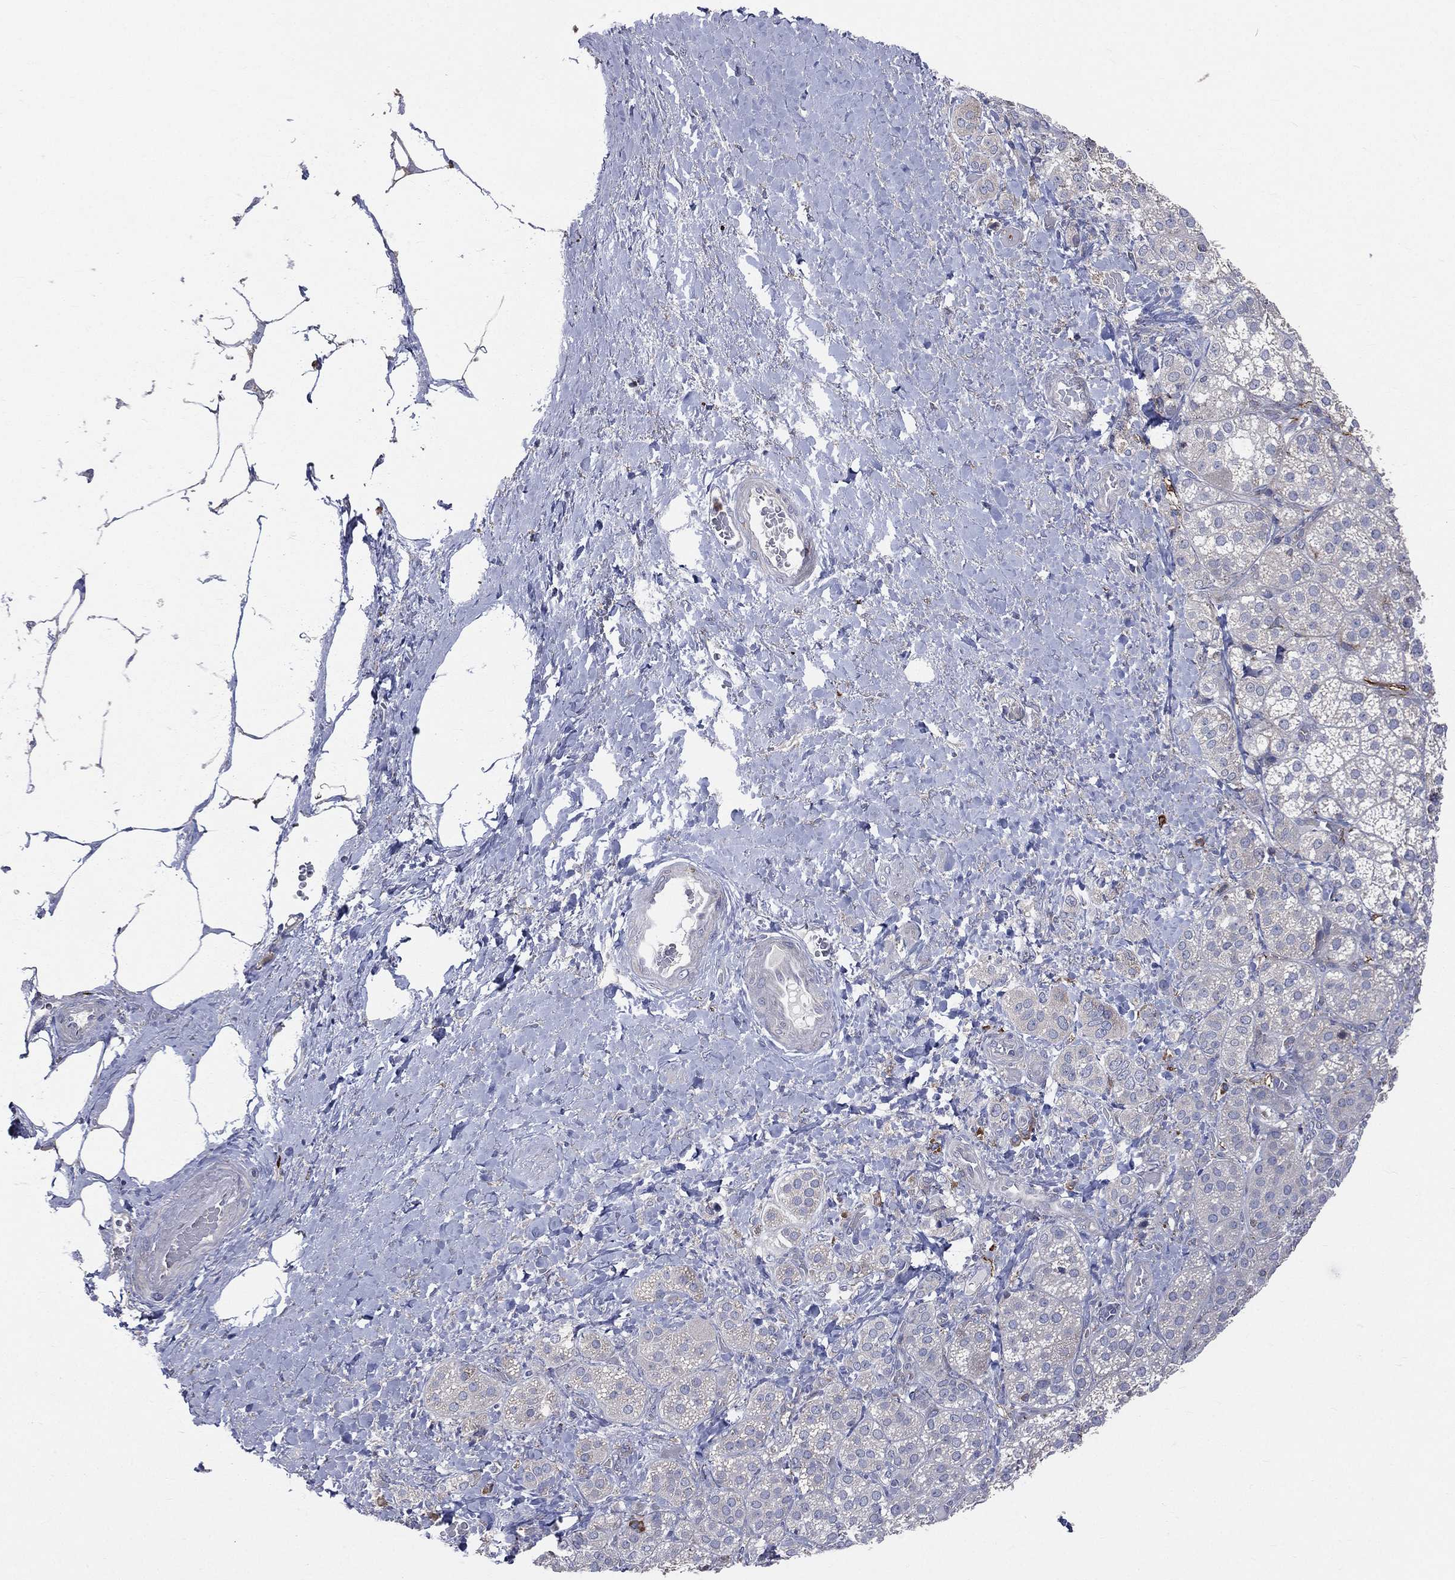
{"staining": {"intensity": "negative", "quantity": "none", "location": "none"}, "tissue": "adrenal gland", "cell_type": "Glandular cells", "image_type": "normal", "snomed": [{"axis": "morphology", "description": "Normal tissue, NOS"}, {"axis": "topography", "description": "Adrenal gland"}], "caption": "IHC micrograph of benign adrenal gland stained for a protein (brown), which demonstrates no staining in glandular cells.", "gene": "CCDC159", "patient": {"sex": "male", "age": 57}}